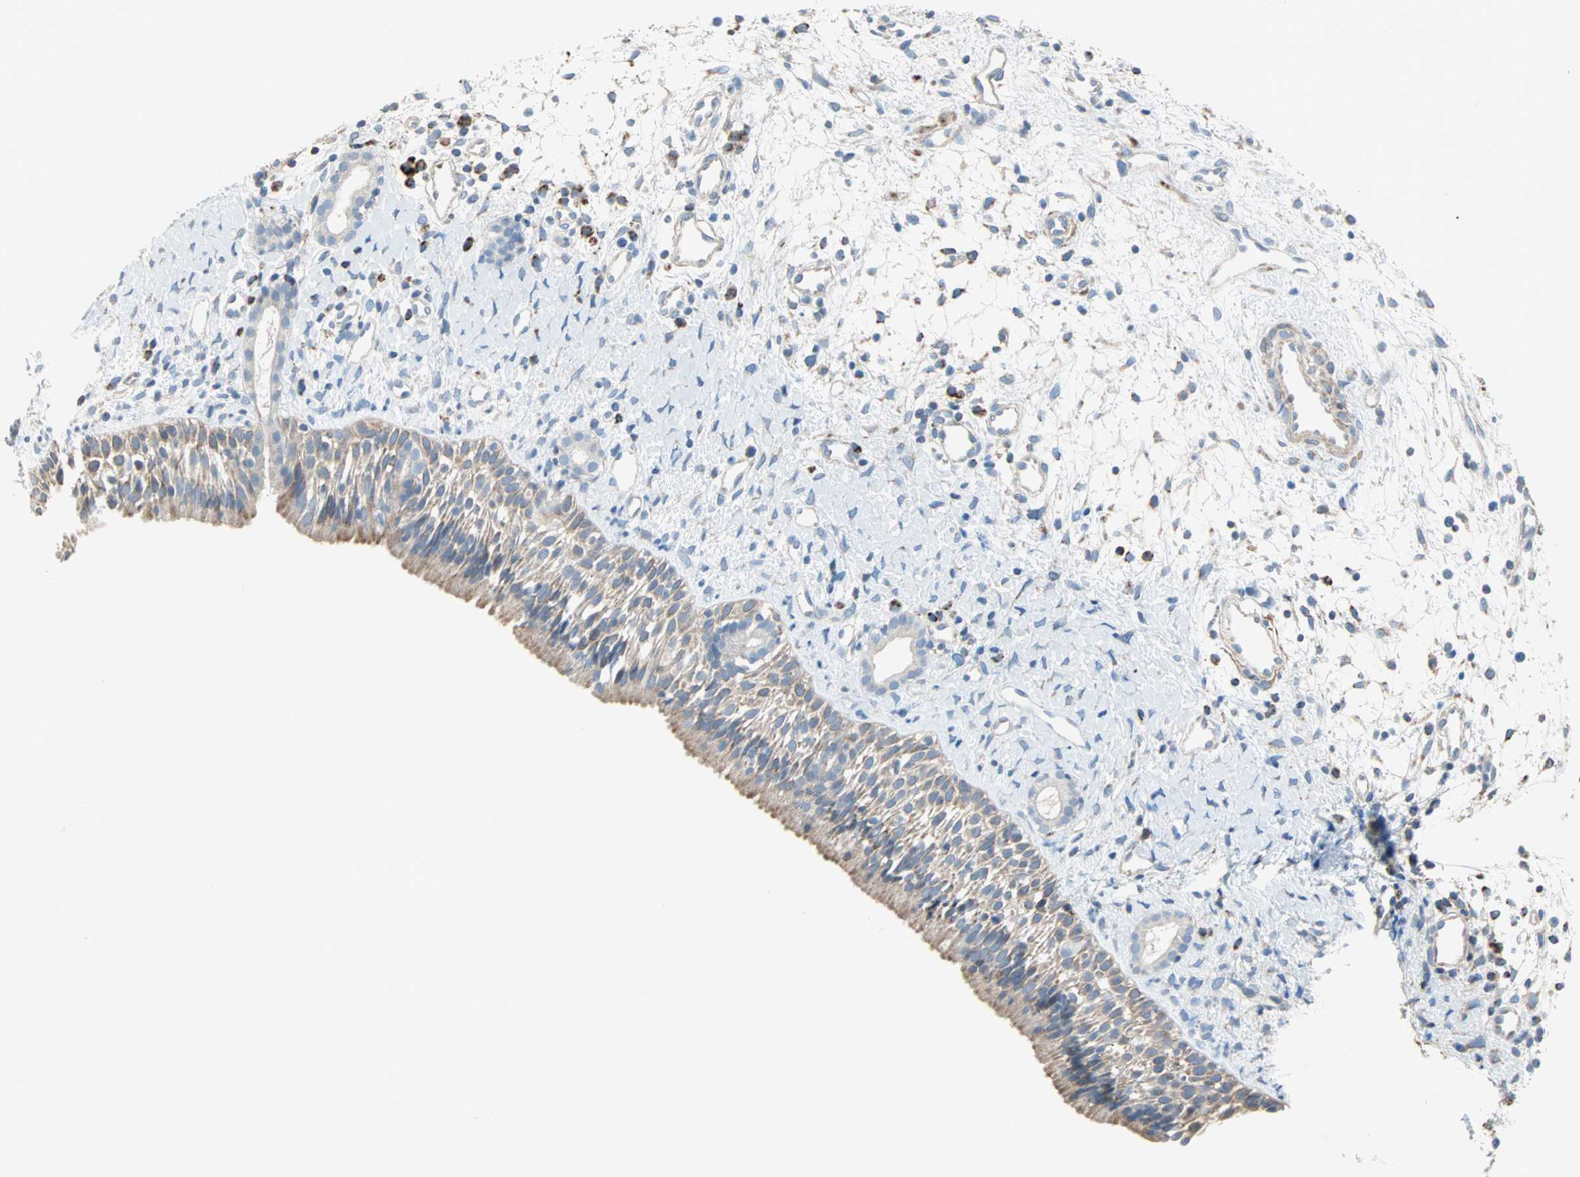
{"staining": {"intensity": "weak", "quantity": "25%-75%", "location": "cytoplasmic/membranous"}, "tissue": "nasopharynx", "cell_type": "Respiratory epithelial cells", "image_type": "normal", "snomed": [{"axis": "morphology", "description": "Normal tissue, NOS"}, {"axis": "topography", "description": "Nasopharynx"}], "caption": "Unremarkable nasopharynx shows weak cytoplasmic/membranous positivity in approximately 25%-75% of respiratory epithelial cells.", "gene": "ACVRL1", "patient": {"sex": "male", "age": 22}}